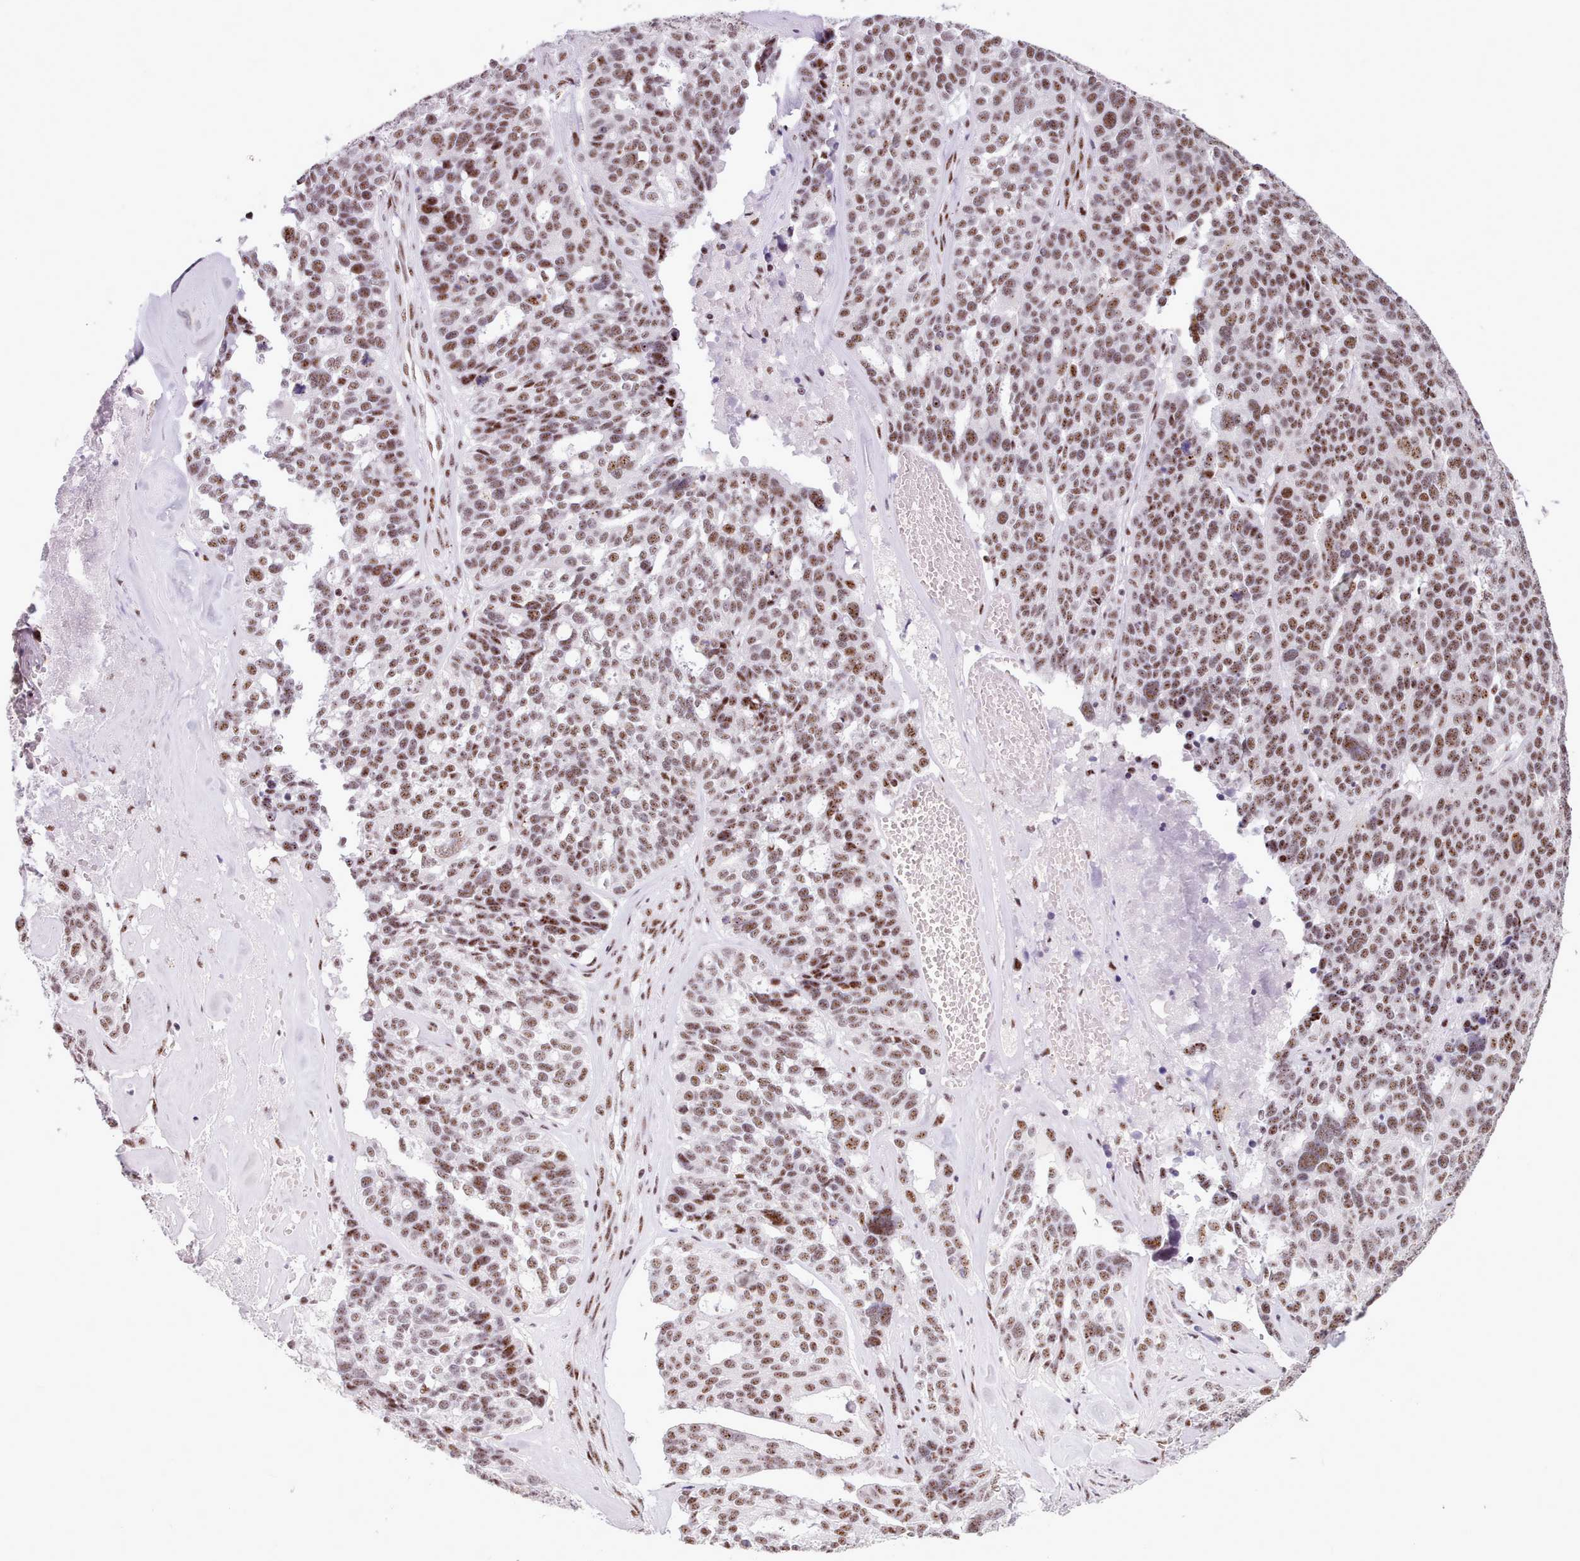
{"staining": {"intensity": "moderate", "quantity": ">75%", "location": "nuclear"}, "tissue": "ovarian cancer", "cell_type": "Tumor cells", "image_type": "cancer", "snomed": [{"axis": "morphology", "description": "Cystadenocarcinoma, serous, NOS"}, {"axis": "topography", "description": "Ovary"}], "caption": "The micrograph reveals staining of ovarian serous cystadenocarcinoma, revealing moderate nuclear protein staining (brown color) within tumor cells.", "gene": "TMEM35B", "patient": {"sex": "female", "age": 59}}